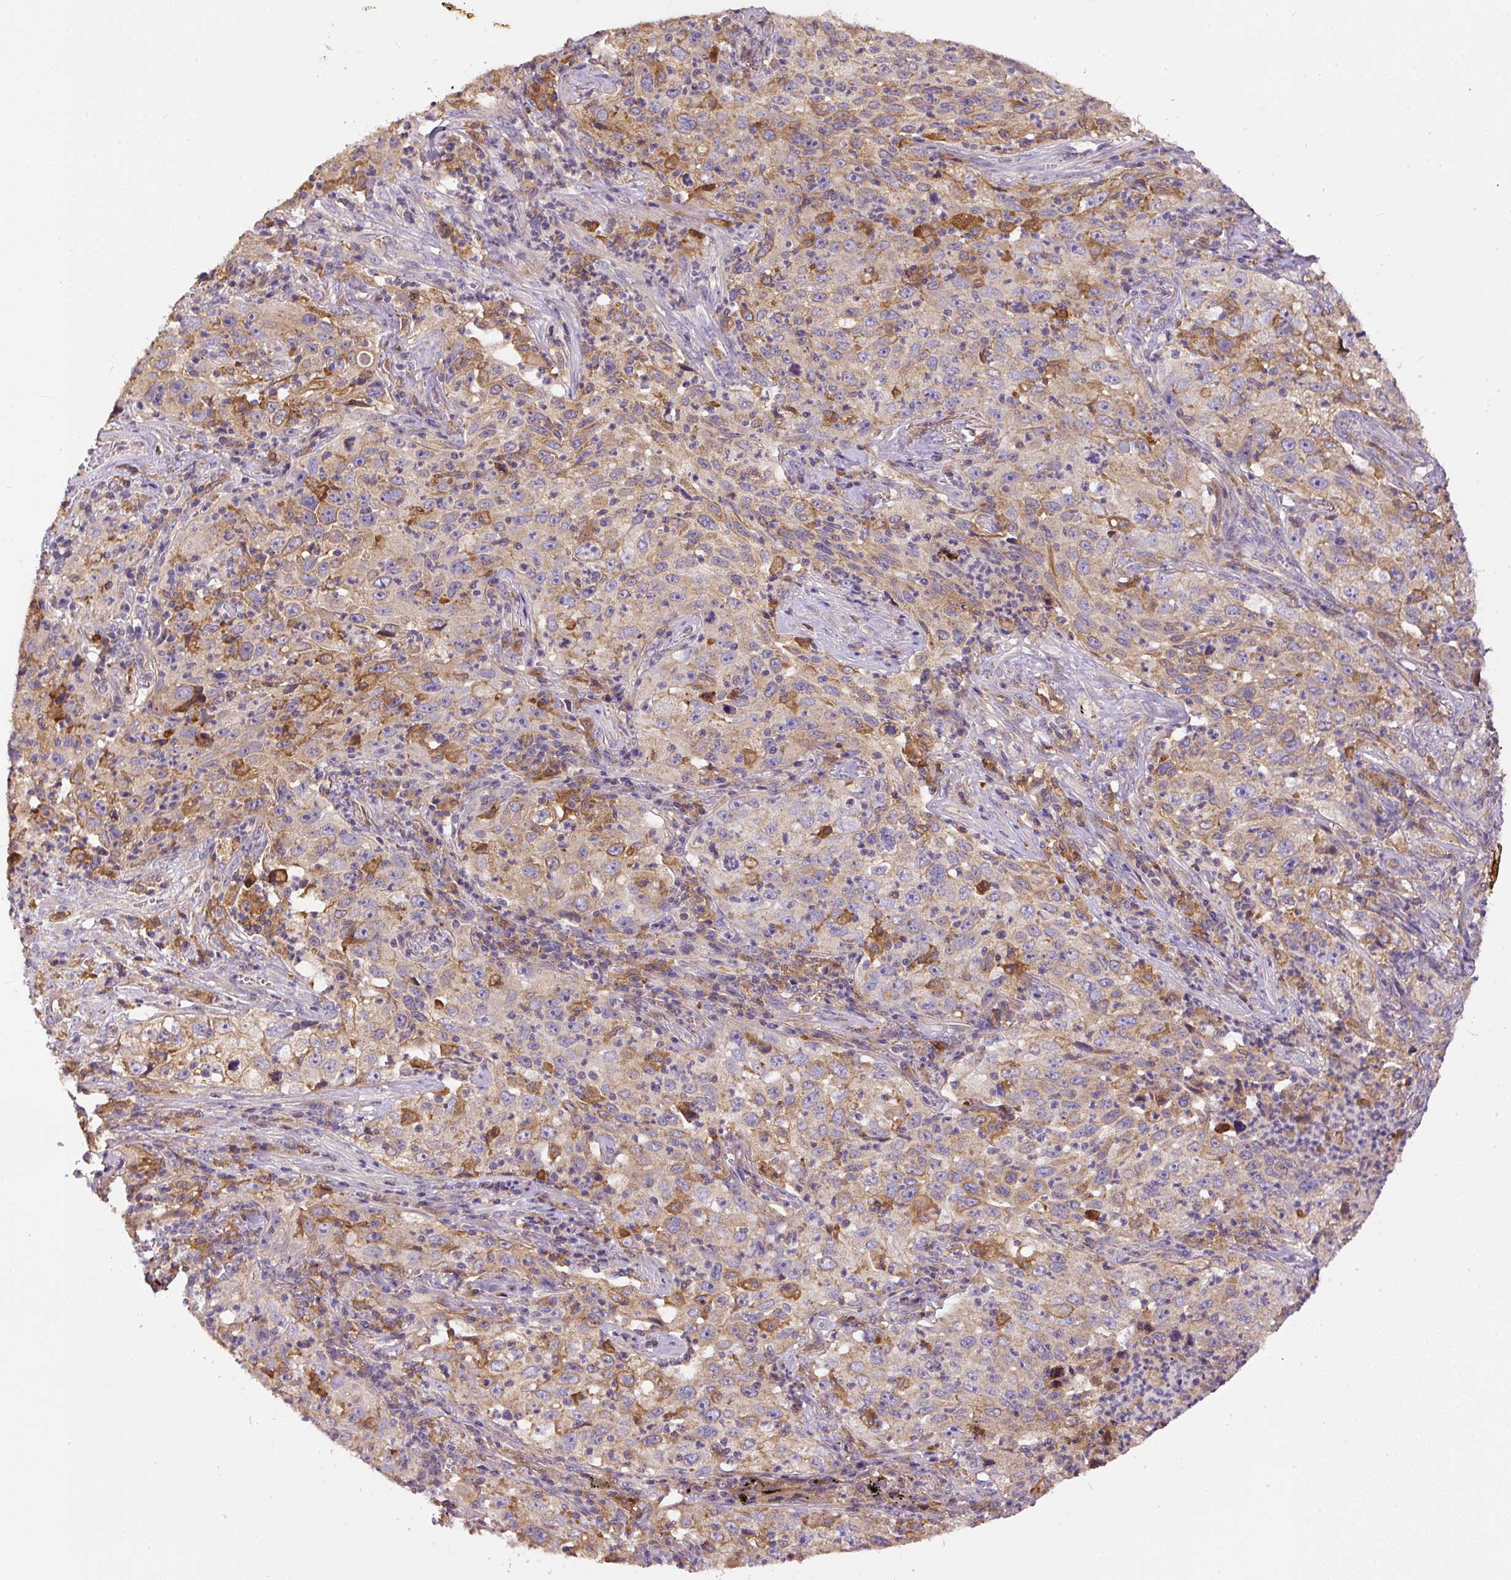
{"staining": {"intensity": "moderate", "quantity": "<25%", "location": "cytoplasmic/membranous"}, "tissue": "lung cancer", "cell_type": "Tumor cells", "image_type": "cancer", "snomed": [{"axis": "morphology", "description": "Squamous cell carcinoma, NOS"}, {"axis": "topography", "description": "Lung"}], "caption": "Protein analysis of lung cancer tissue exhibits moderate cytoplasmic/membranous positivity in approximately <25% of tumor cells.", "gene": "DAPK1", "patient": {"sex": "male", "age": 71}}